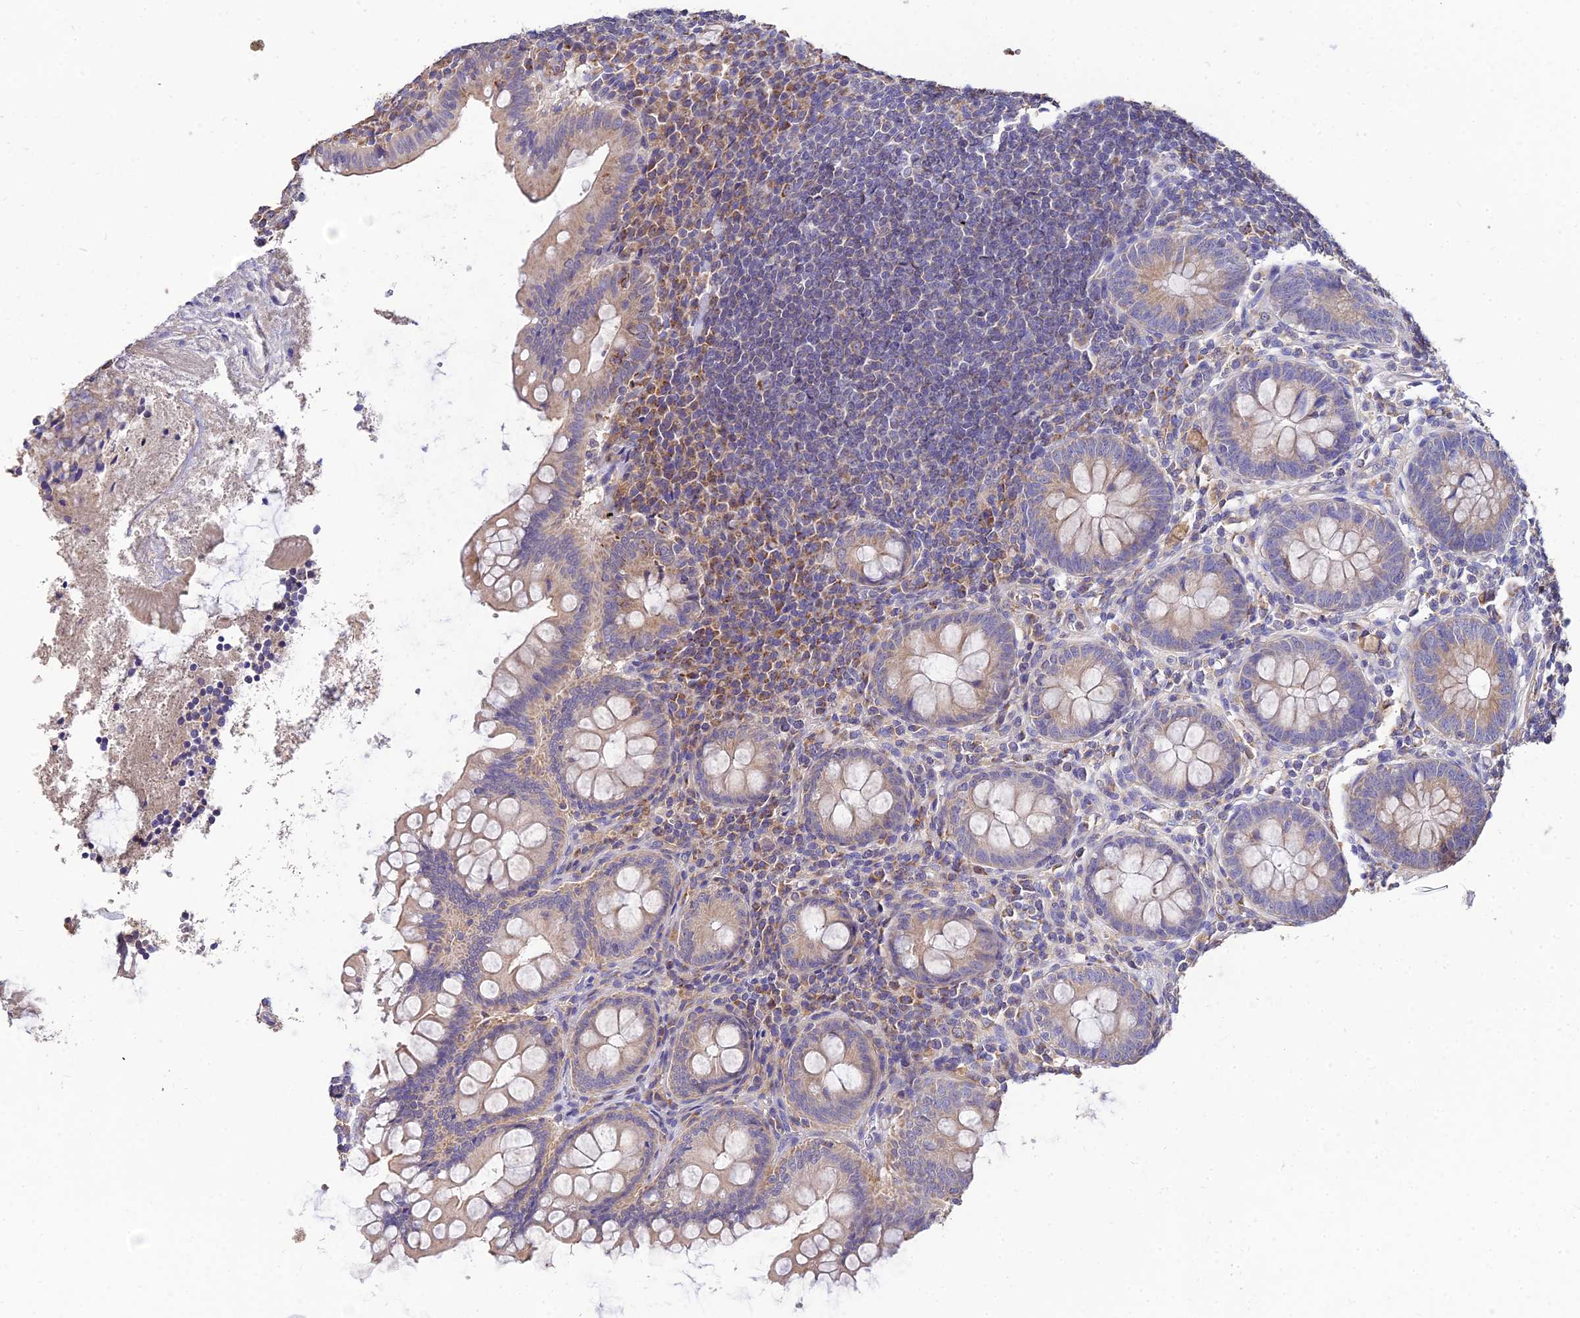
{"staining": {"intensity": "moderate", "quantity": "25%-75%", "location": "cytoplasmic/membranous"}, "tissue": "appendix", "cell_type": "Glandular cells", "image_type": "normal", "snomed": [{"axis": "morphology", "description": "Normal tissue, NOS"}, {"axis": "topography", "description": "Appendix"}], "caption": "A brown stain shows moderate cytoplasmic/membranous positivity of a protein in glandular cells of unremarkable appendix.", "gene": "ARL8A", "patient": {"sex": "female", "age": 33}}